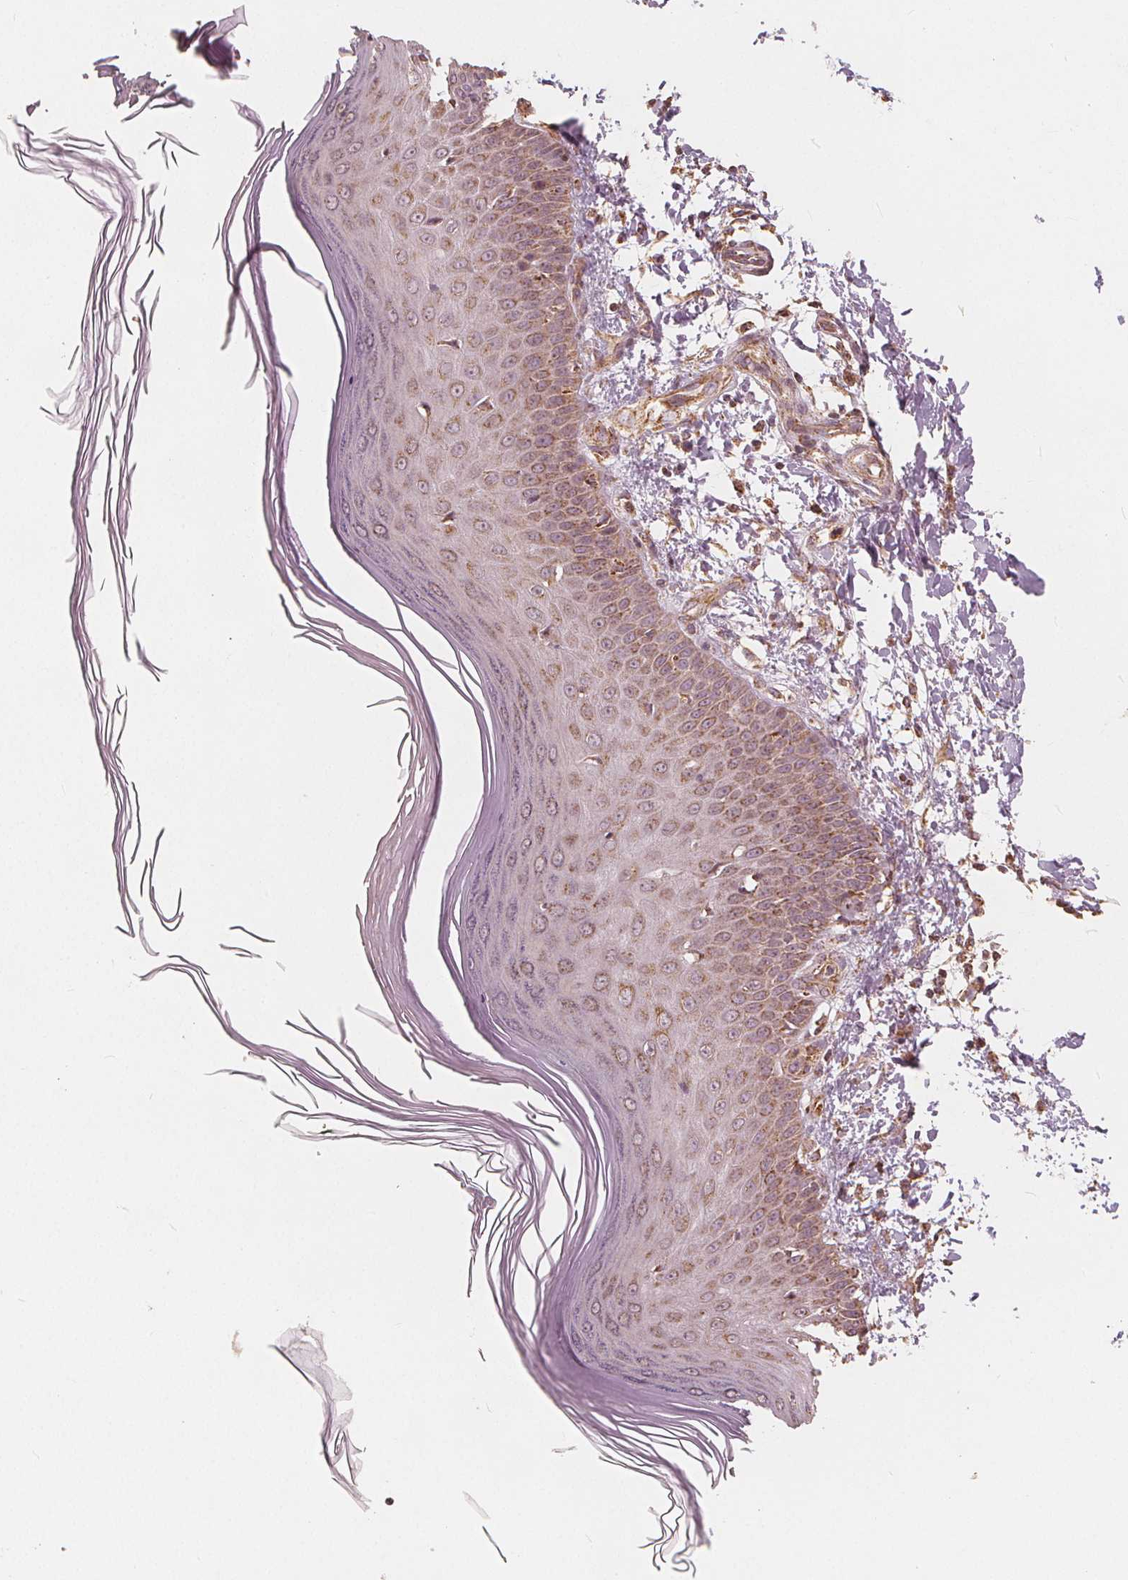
{"staining": {"intensity": "moderate", "quantity": "<25%", "location": "cytoplasmic/membranous"}, "tissue": "skin", "cell_type": "Fibroblasts", "image_type": "normal", "snomed": [{"axis": "morphology", "description": "Normal tissue, NOS"}, {"axis": "topography", "description": "Skin"}], "caption": "Skin stained with DAB (3,3'-diaminobenzidine) immunohistochemistry (IHC) displays low levels of moderate cytoplasmic/membranous expression in about <25% of fibroblasts. (DAB (3,3'-diaminobenzidine) = brown stain, brightfield microscopy at high magnification).", "gene": "PEX26", "patient": {"sex": "female", "age": 62}}